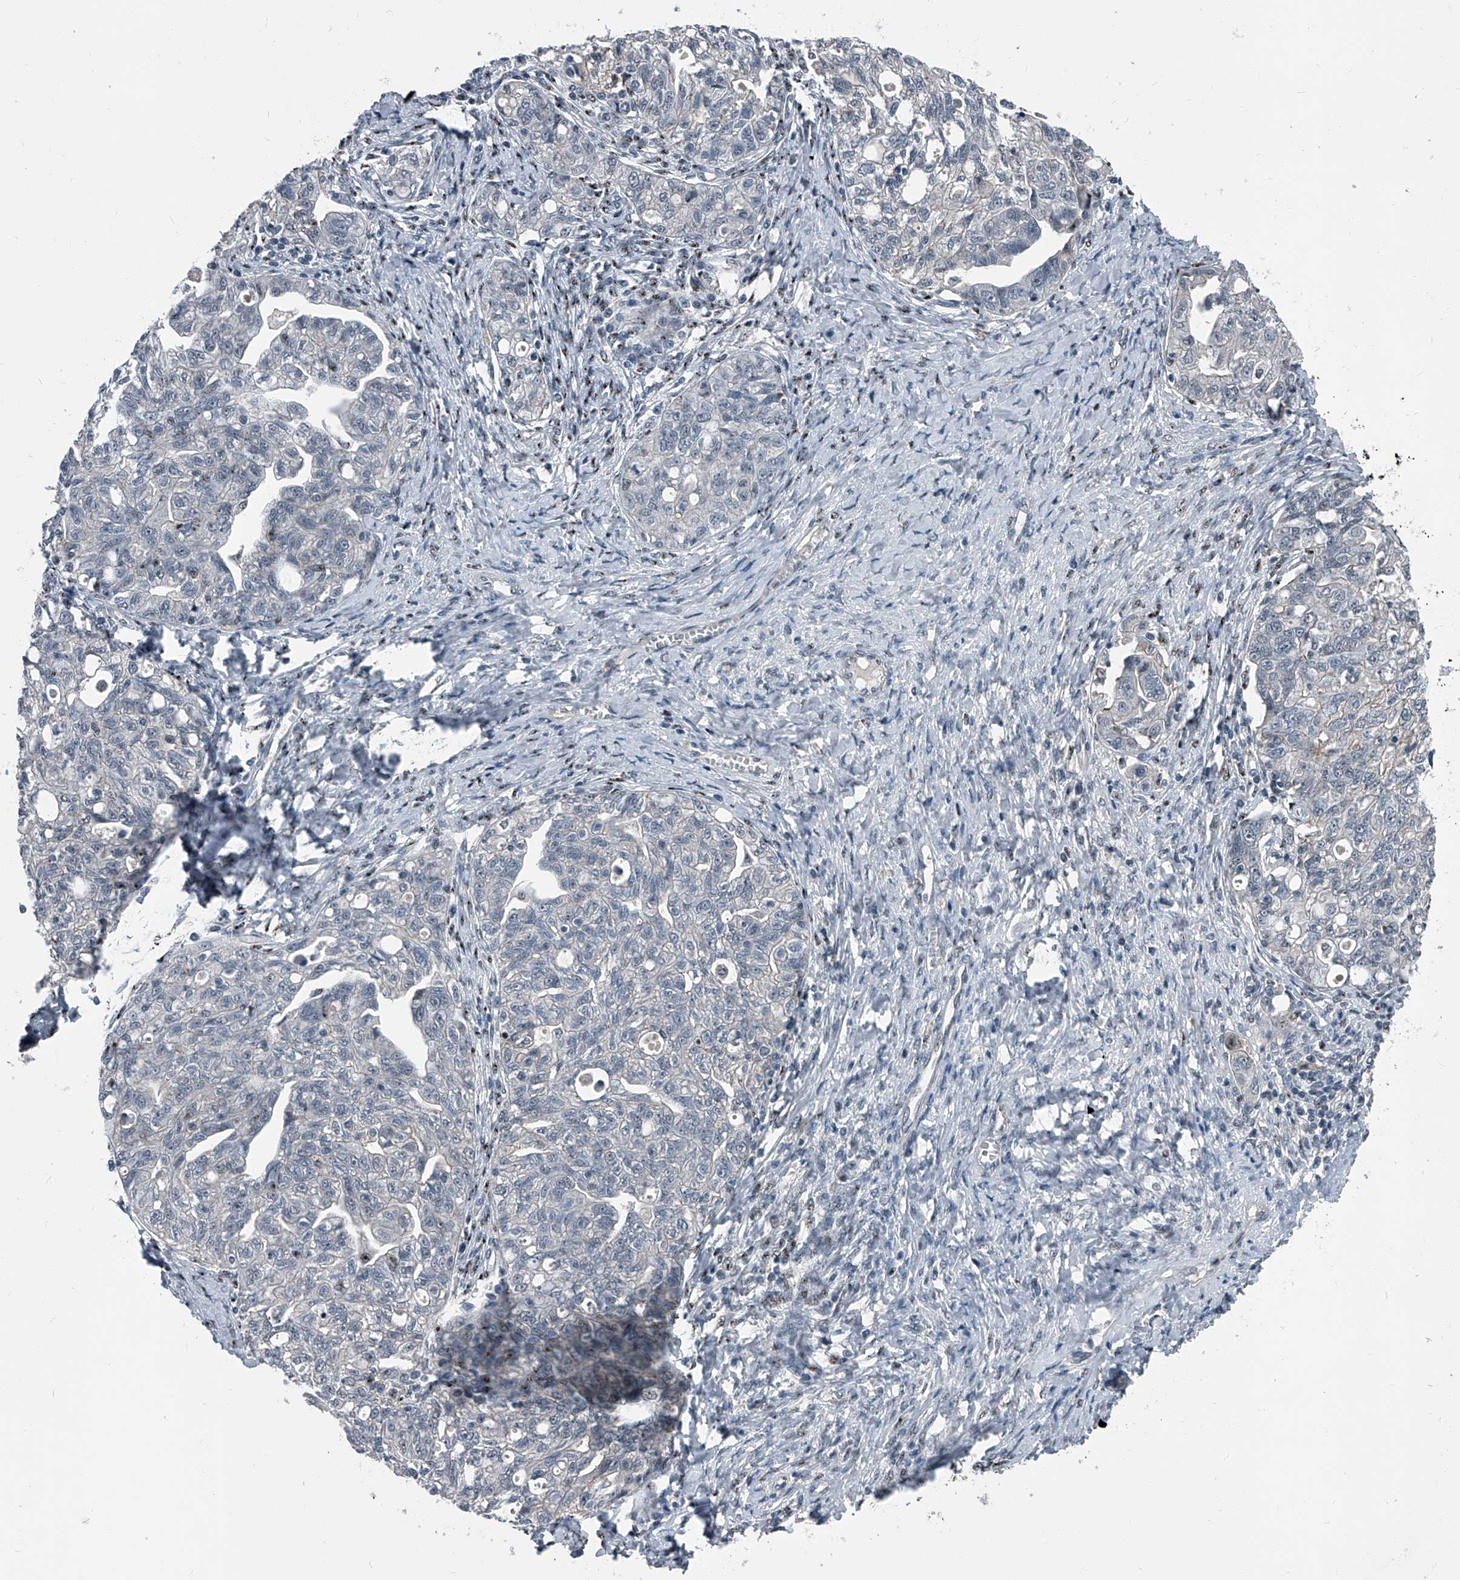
{"staining": {"intensity": "negative", "quantity": "none", "location": "none"}, "tissue": "ovarian cancer", "cell_type": "Tumor cells", "image_type": "cancer", "snomed": [{"axis": "morphology", "description": "Carcinoma, NOS"}, {"axis": "morphology", "description": "Cystadenocarcinoma, serous, NOS"}, {"axis": "topography", "description": "Ovary"}], "caption": "The photomicrograph shows no staining of tumor cells in ovarian cancer (serous cystadenocarcinoma).", "gene": "MEN1", "patient": {"sex": "female", "age": 69}}